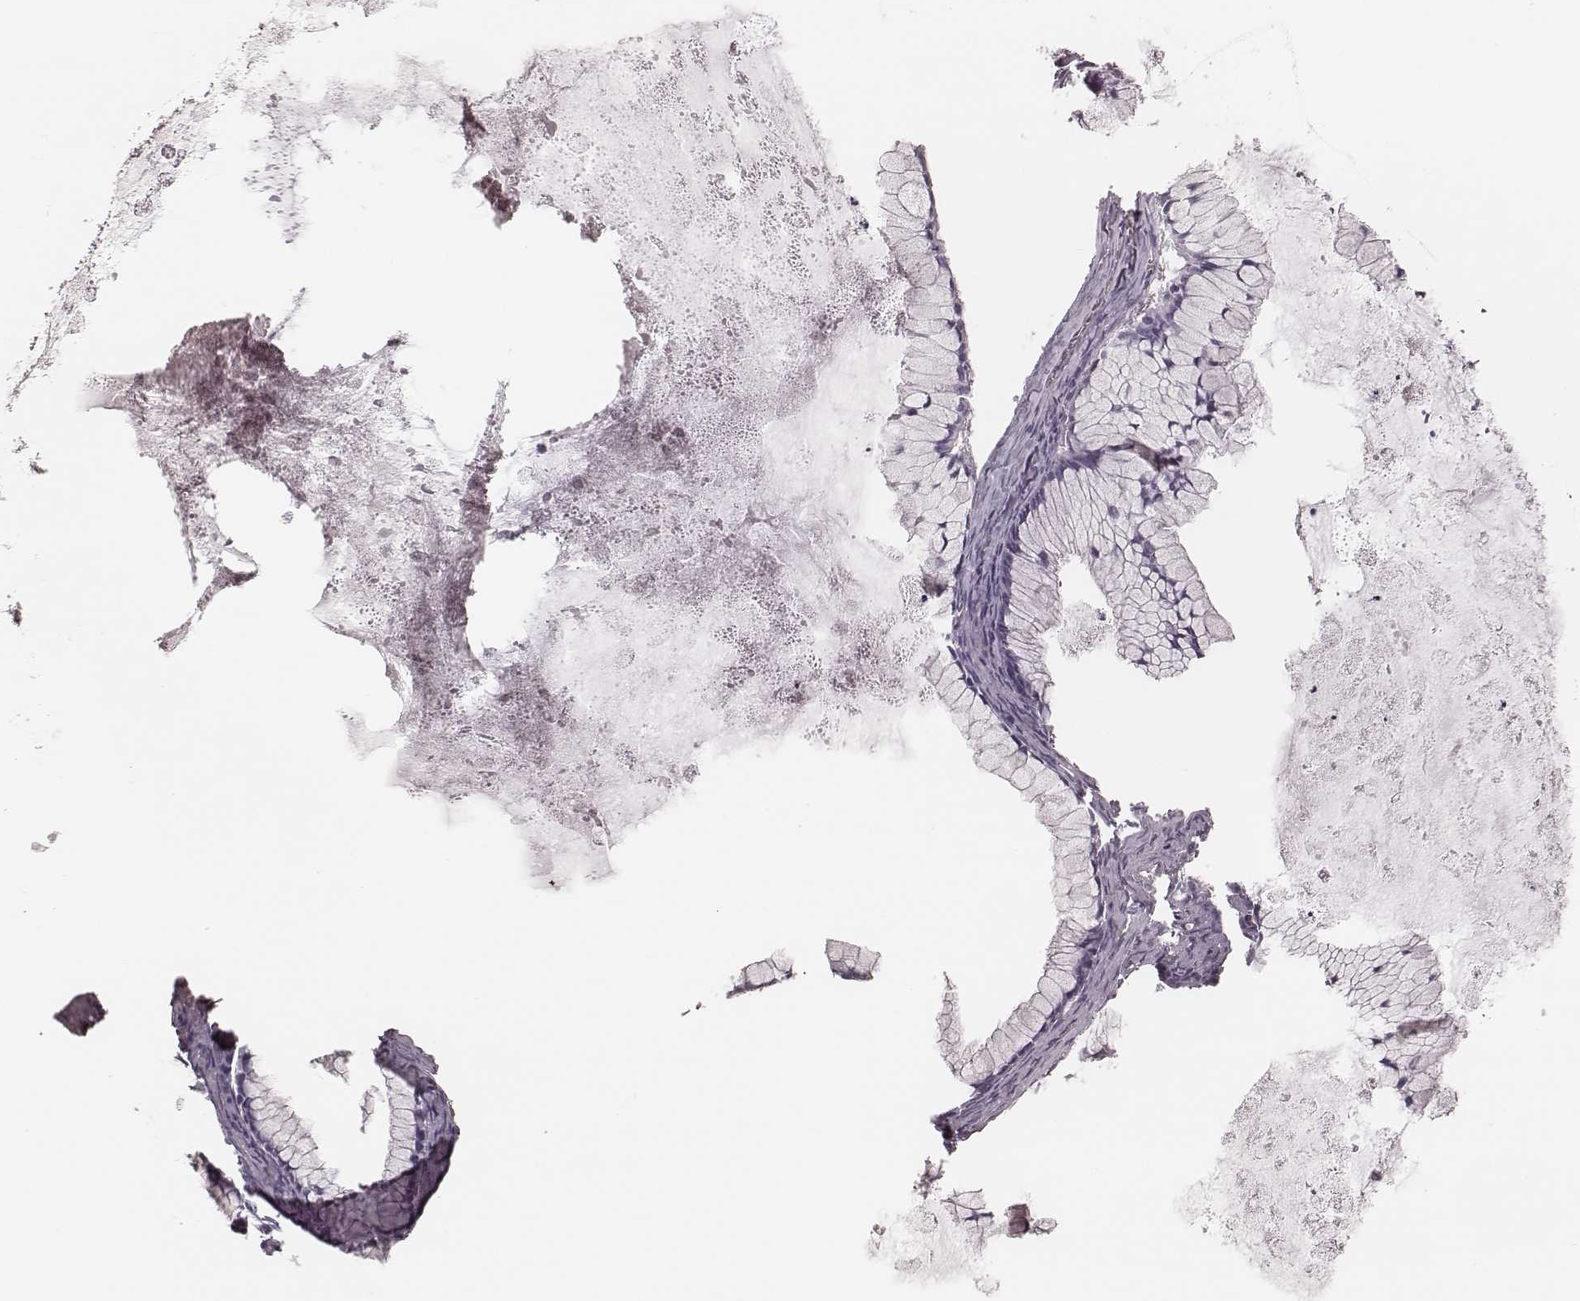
{"staining": {"intensity": "negative", "quantity": "none", "location": "none"}, "tissue": "ovarian cancer", "cell_type": "Tumor cells", "image_type": "cancer", "snomed": [{"axis": "morphology", "description": "Cystadenocarcinoma, mucinous, NOS"}, {"axis": "topography", "description": "Ovary"}], "caption": "This is an immunohistochemistry (IHC) image of human ovarian cancer (mucinous cystadenocarcinoma). There is no expression in tumor cells.", "gene": "MSX1", "patient": {"sex": "female", "age": 41}}